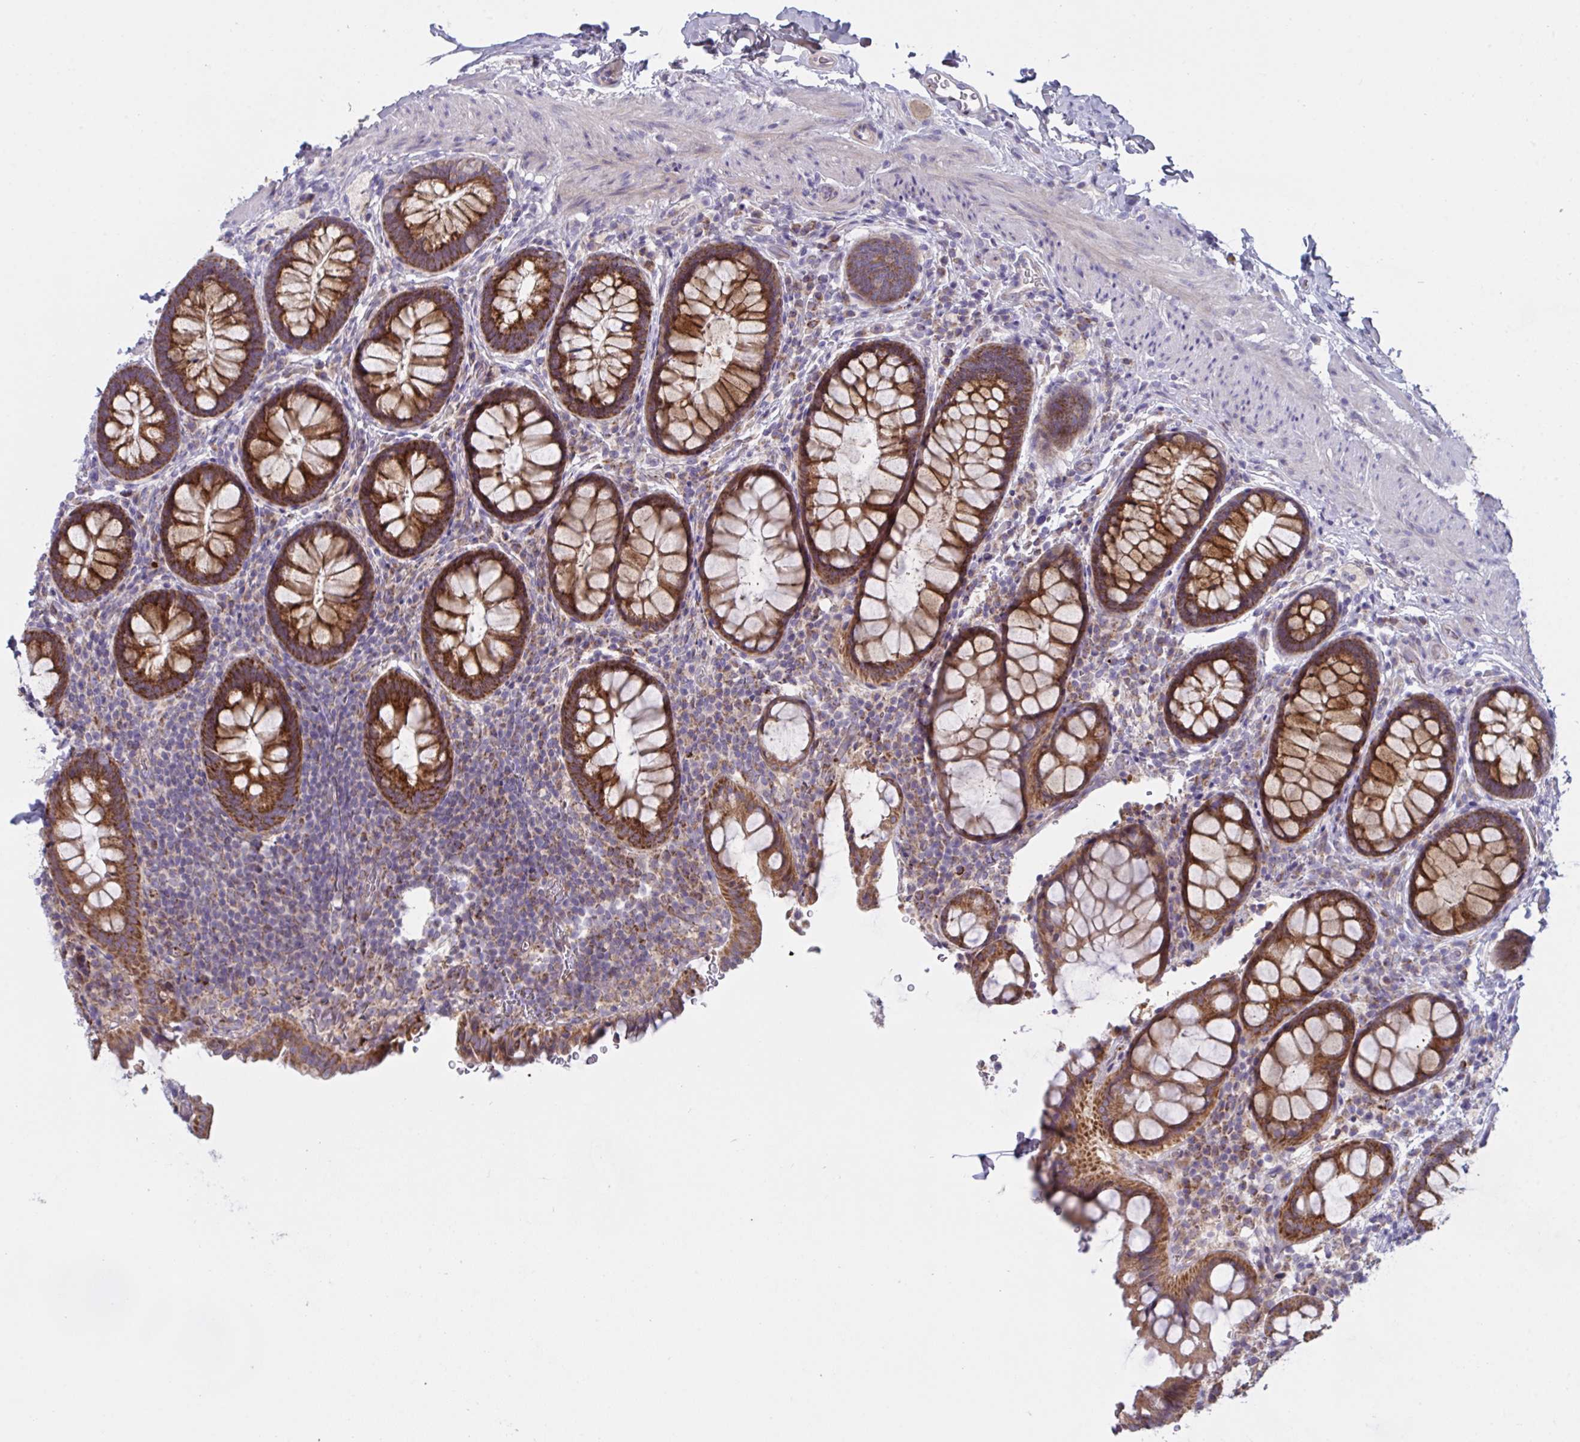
{"staining": {"intensity": "strong", "quantity": ">75%", "location": "cytoplasmic/membranous"}, "tissue": "rectum", "cell_type": "Glandular cells", "image_type": "normal", "snomed": [{"axis": "morphology", "description": "Normal tissue, NOS"}, {"axis": "topography", "description": "Rectum"}, {"axis": "topography", "description": "Peripheral nerve tissue"}], "caption": "Immunohistochemical staining of normal human rectum reveals strong cytoplasmic/membranous protein staining in about >75% of glandular cells. Nuclei are stained in blue.", "gene": "MRPS2", "patient": {"sex": "female", "age": 69}}